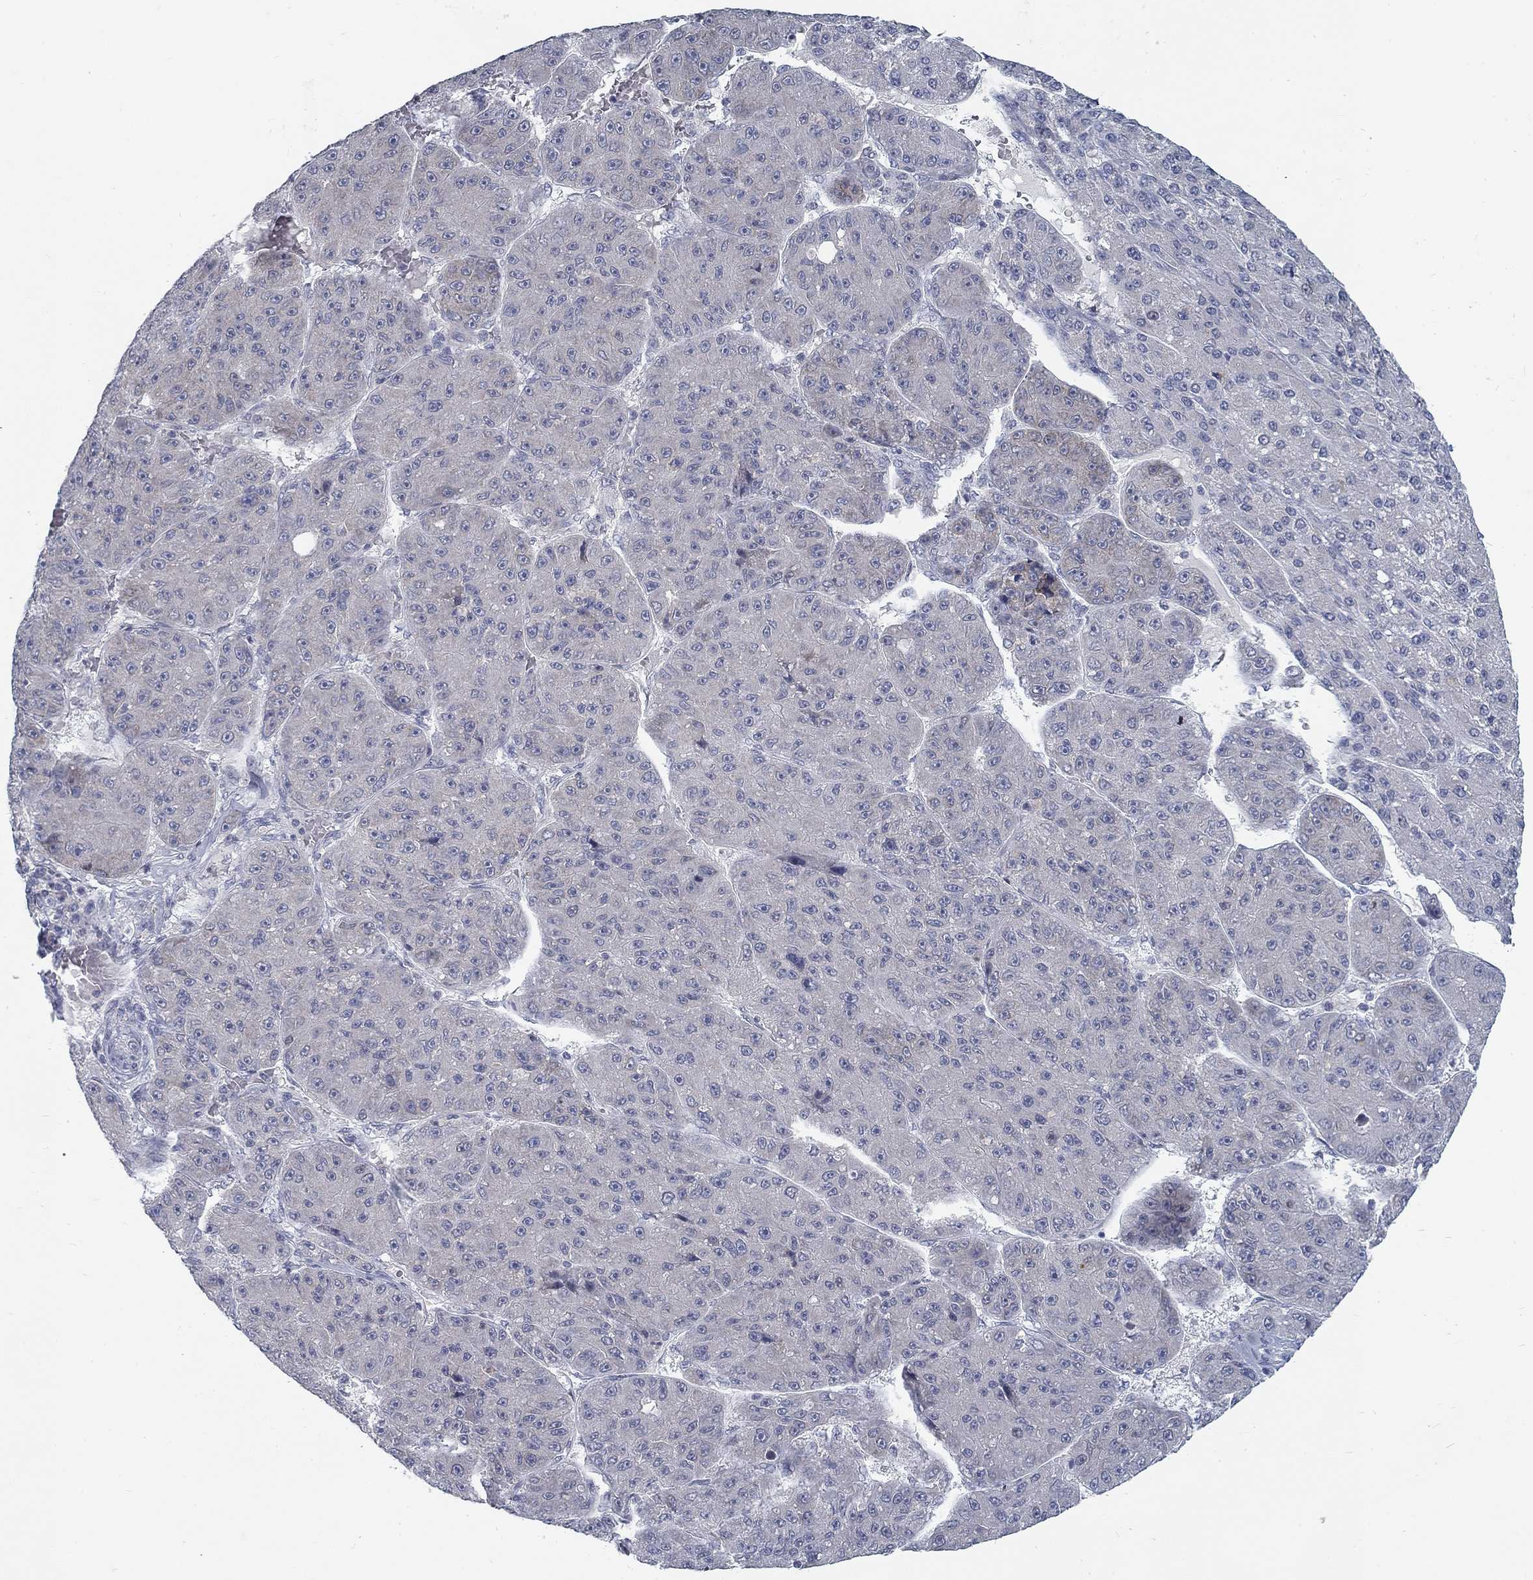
{"staining": {"intensity": "negative", "quantity": "none", "location": "none"}, "tissue": "liver cancer", "cell_type": "Tumor cells", "image_type": "cancer", "snomed": [{"axis": "morphology", "description": "Carcinoma, Hepatocellular, NOS"}, {"axis": "topography", "description": "Liver"}], "caption": "A micrograph of liver hepatocellular carcinoma stained for a protein exhibits no brown staining in tumor cells. Nuclei are stained in blue.", "gene": "ATP1A3", "patient": {"sex": "male", "age": 67}}